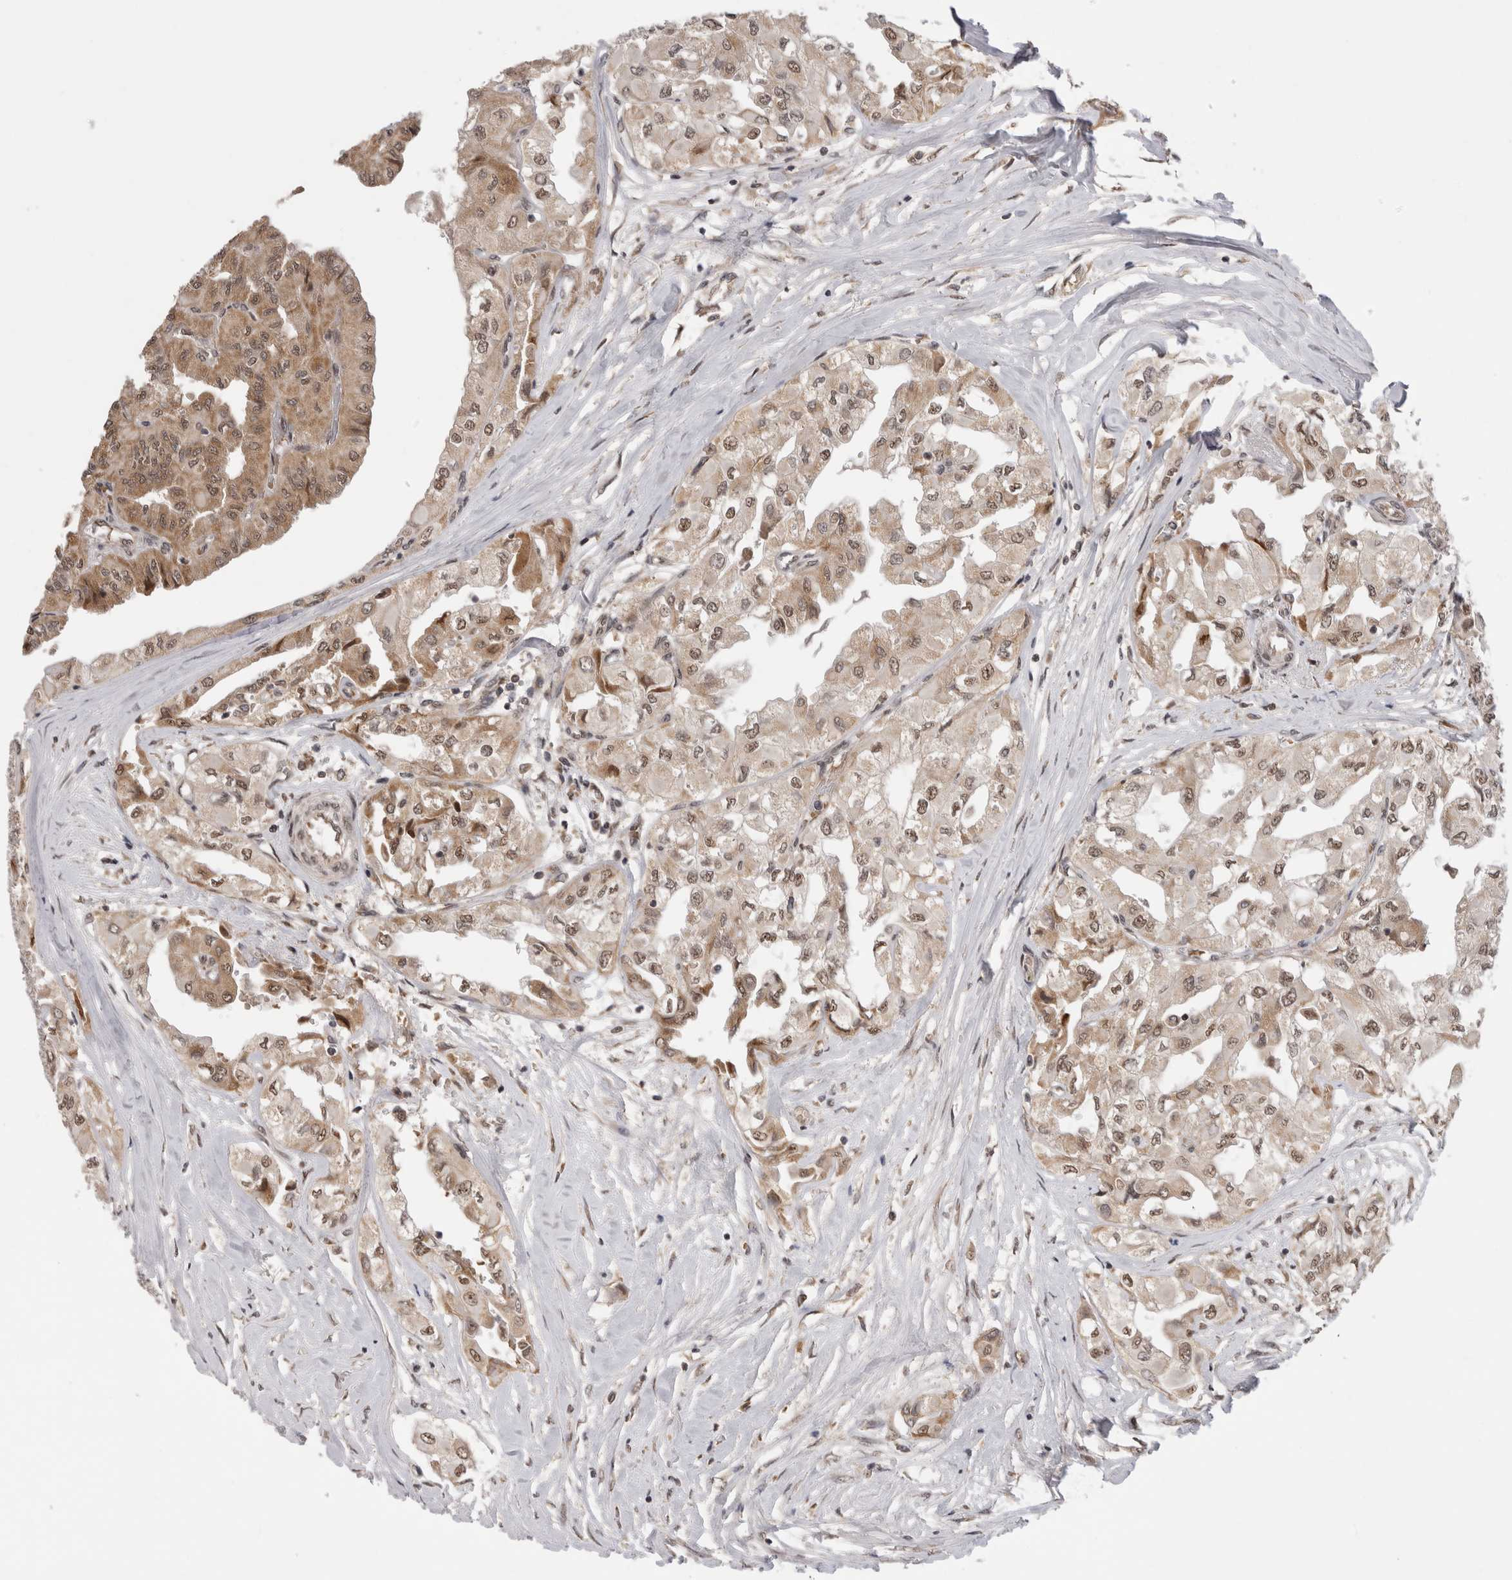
{"staining": {"intensity": "moderate", "quantity": ">75%", "location": "cytoplasmic/membranous,nuclear"}, "tissue": "thyroid cancer", "cell_type": "Tumor cells", "image_type": "cancer", "snomed": [{"axis": "morphology", "description": "Papillary adenocarcinoma, NOS"}, {"axis": "topography", "description": "Thyroid gland"}], "caption": "Immunohistochemistry (DAB (3,3'-diaminobenzidine)) staining of human thyroid cancer shows moderate cytoplasmic/membranous and nuclear protein positivity in approximately >75% of tumor cells.", "gene": "TMEM65", "patient": {"sex": "female", "age": 59}}